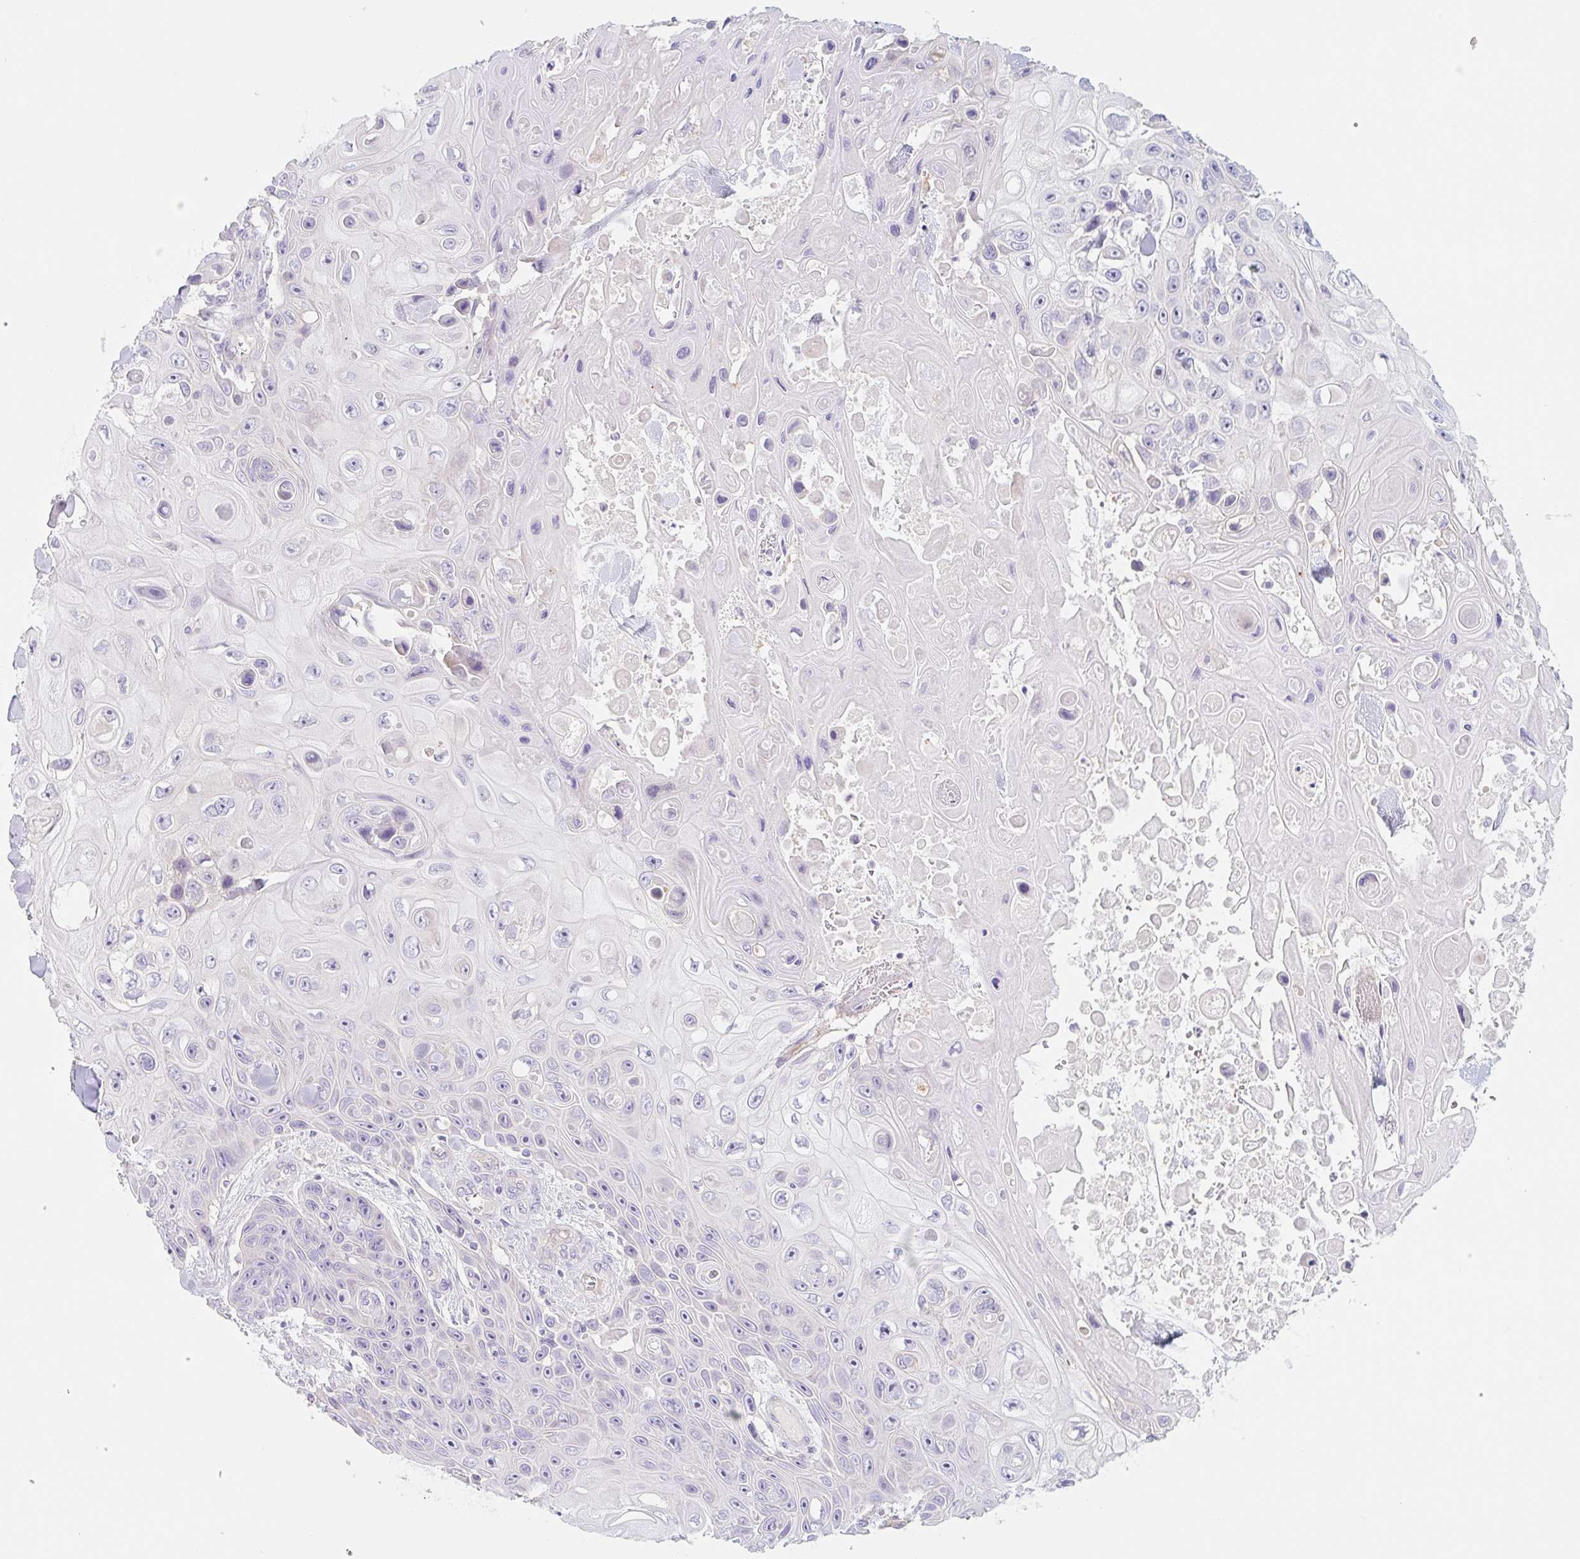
{"staining": {"intensity": "negative", "quantity": "none", "location": "none"}, "tissue": "skin cancer", "cell_type": "Tumor cells", "image_type": "cancer", "snomed": [{"axis": "morphology", "description": "Squamous cell carcinoma, NOS"}, {"axis": "topography", "description": "Skin"}], "caption": "Squamous cell carcinoma (skin) was stained to show a protein in brown. There is no significant positivity in tumor cells.", "gene": "LYVE1", "patient": {"sex": "male", "age": 82}}